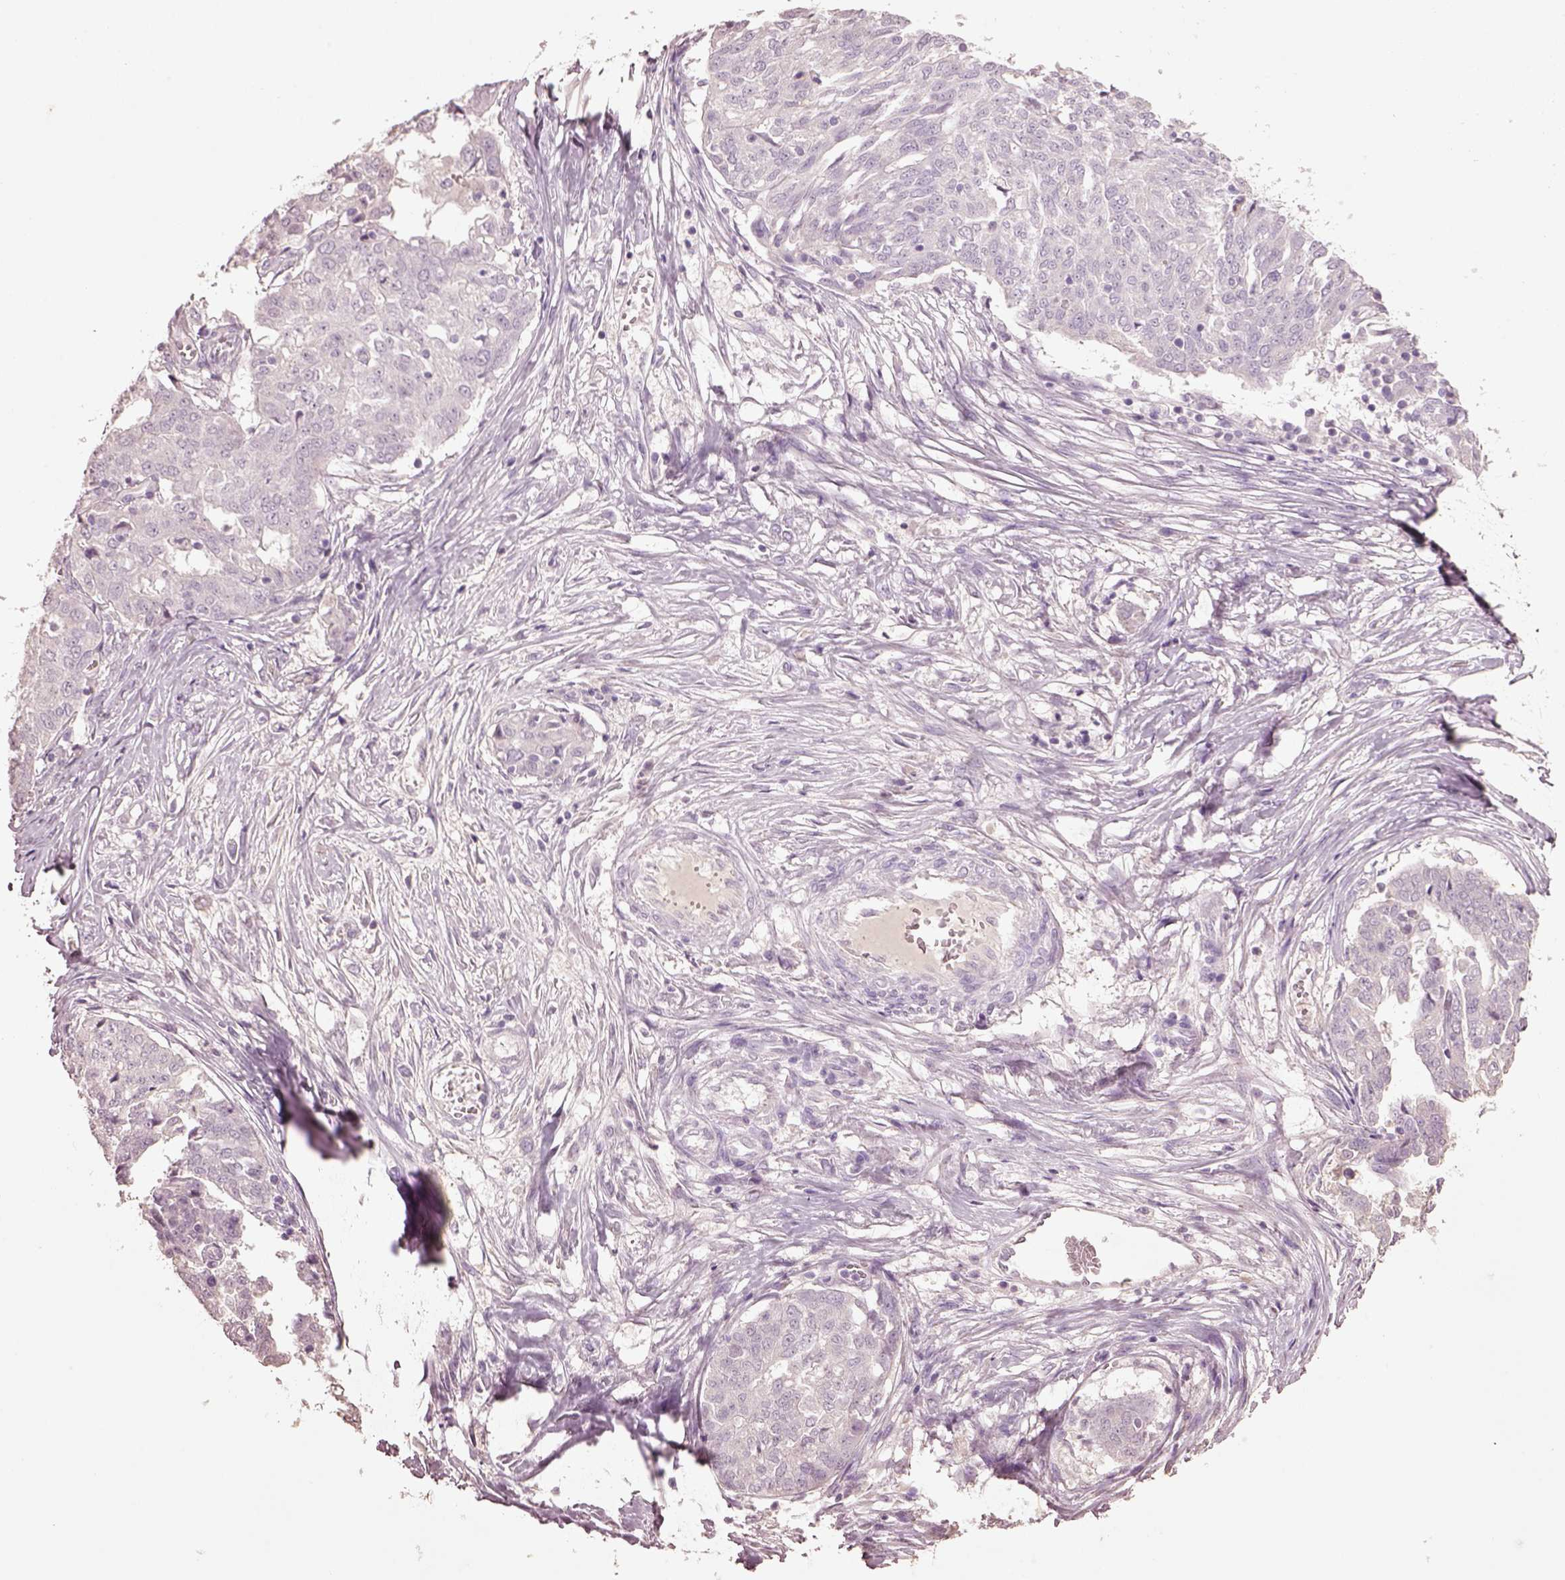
{"staining": {"intensity": "negative", "quantity": "none", "location": "none"}, "tissue": "ovarian cancer", "cell_type": "Tumor cells", "image_type": "cancer", "snomed": [{"axis": "morphology", "description": "Cystadenocarcinoma, serous, NOS"}, {"axis": "topography", "description": "Ovary"}], "caption": "Ovarian cancer was stained to show a protein in brown. There is no significant expression in tumor cells. Nuclei are stained in blue.", "gene": "KCNIP3", "patient": {"sex": "female", "age": 67}}